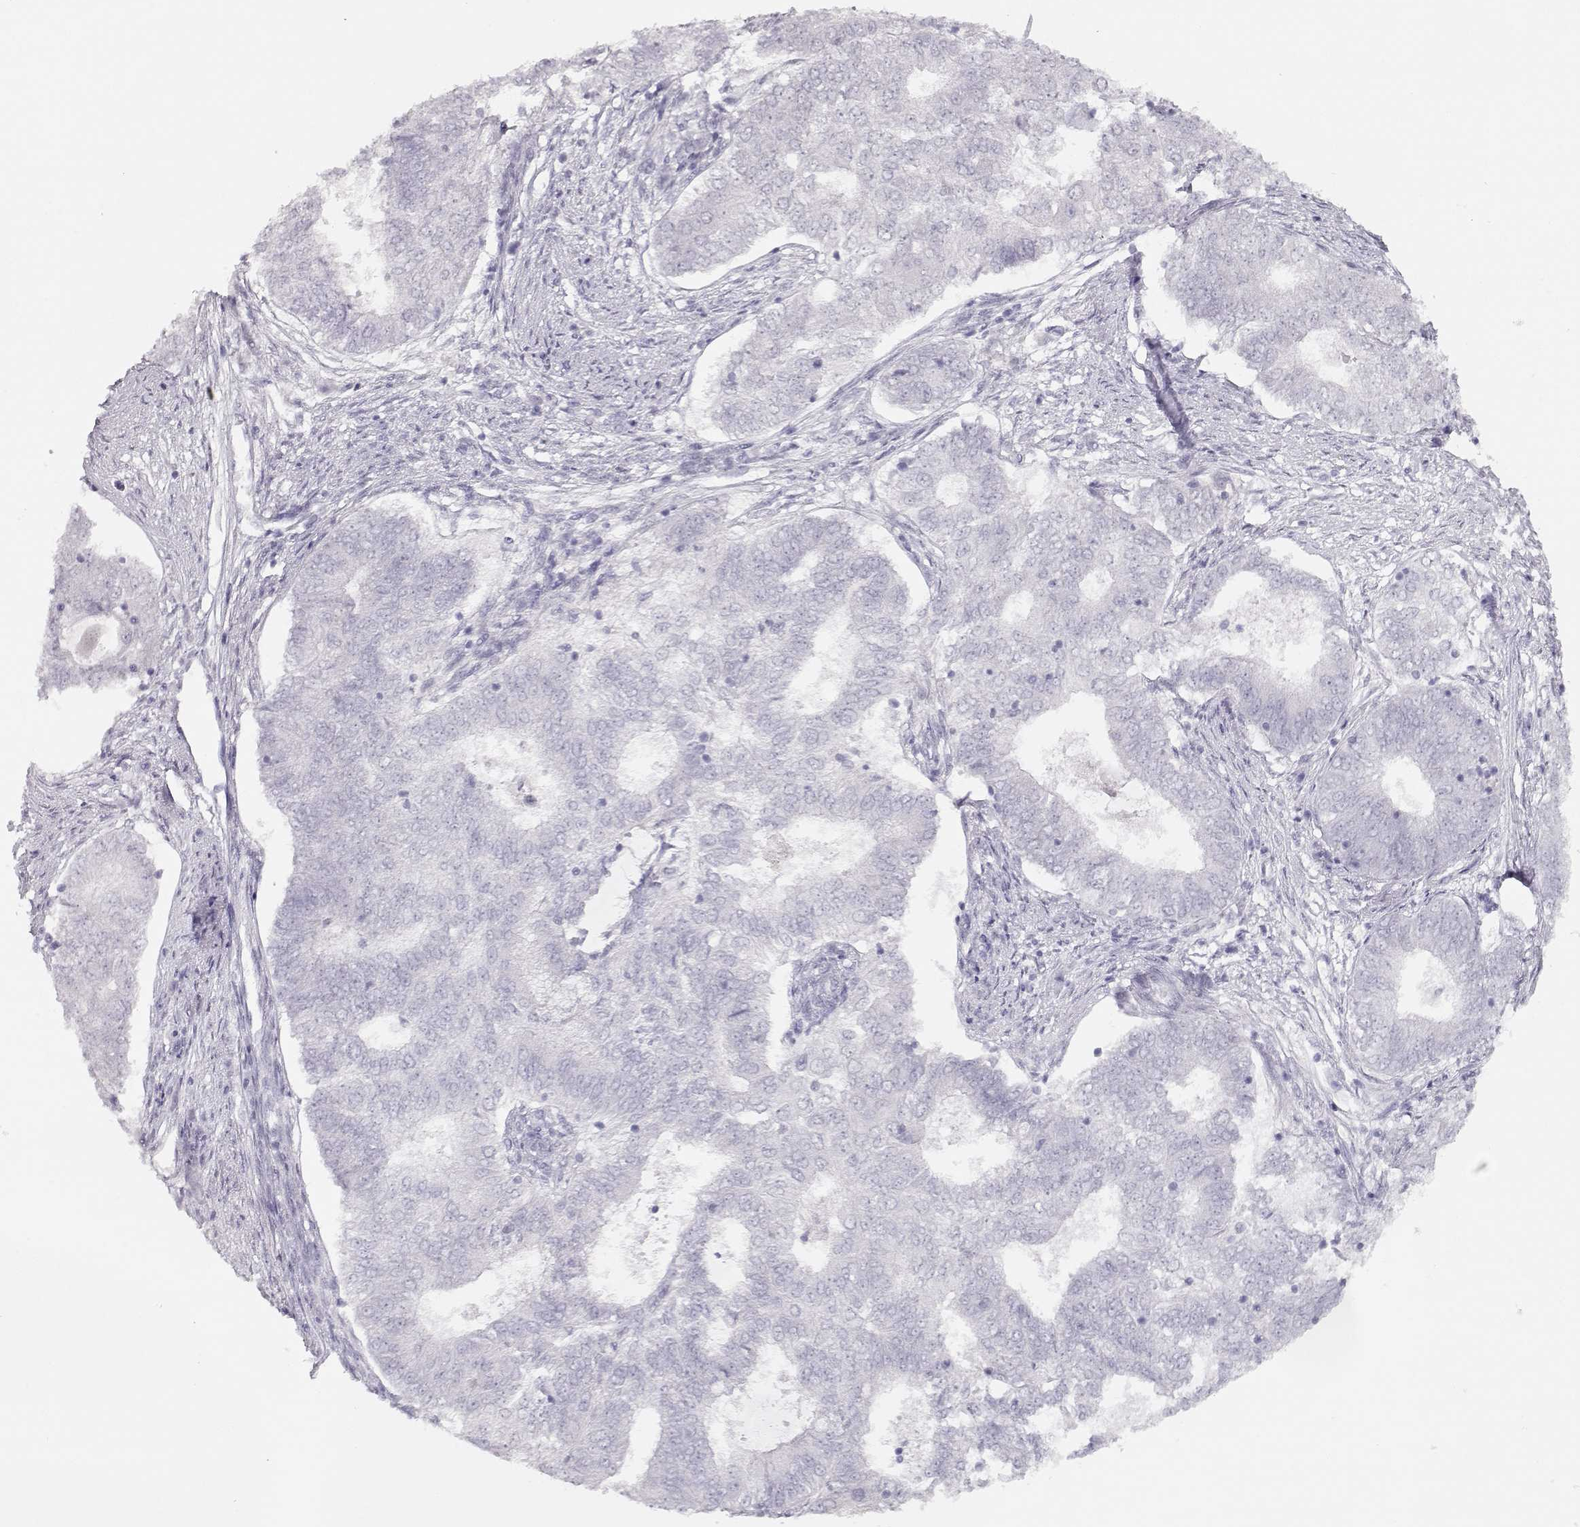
{"staining": {"intensity": "negative", "quantity": "none", "location": "none"}, "tissue": "endometrial cancer", "cell_type": "Tumor cells", "image_type": "cancer", "snomed": [{"axis": "morphology", "description": "Adenocarcinoma, NOS"}, {"axis": "topography", "description": "Endometrium"}], "caption": "Human endometrial cancer (adenocarcinoma) stained for a protein using IHC displays no expression in tumor cells.", "gene": "IMPG1", "patient": {"sex": "female", "age": 62}}